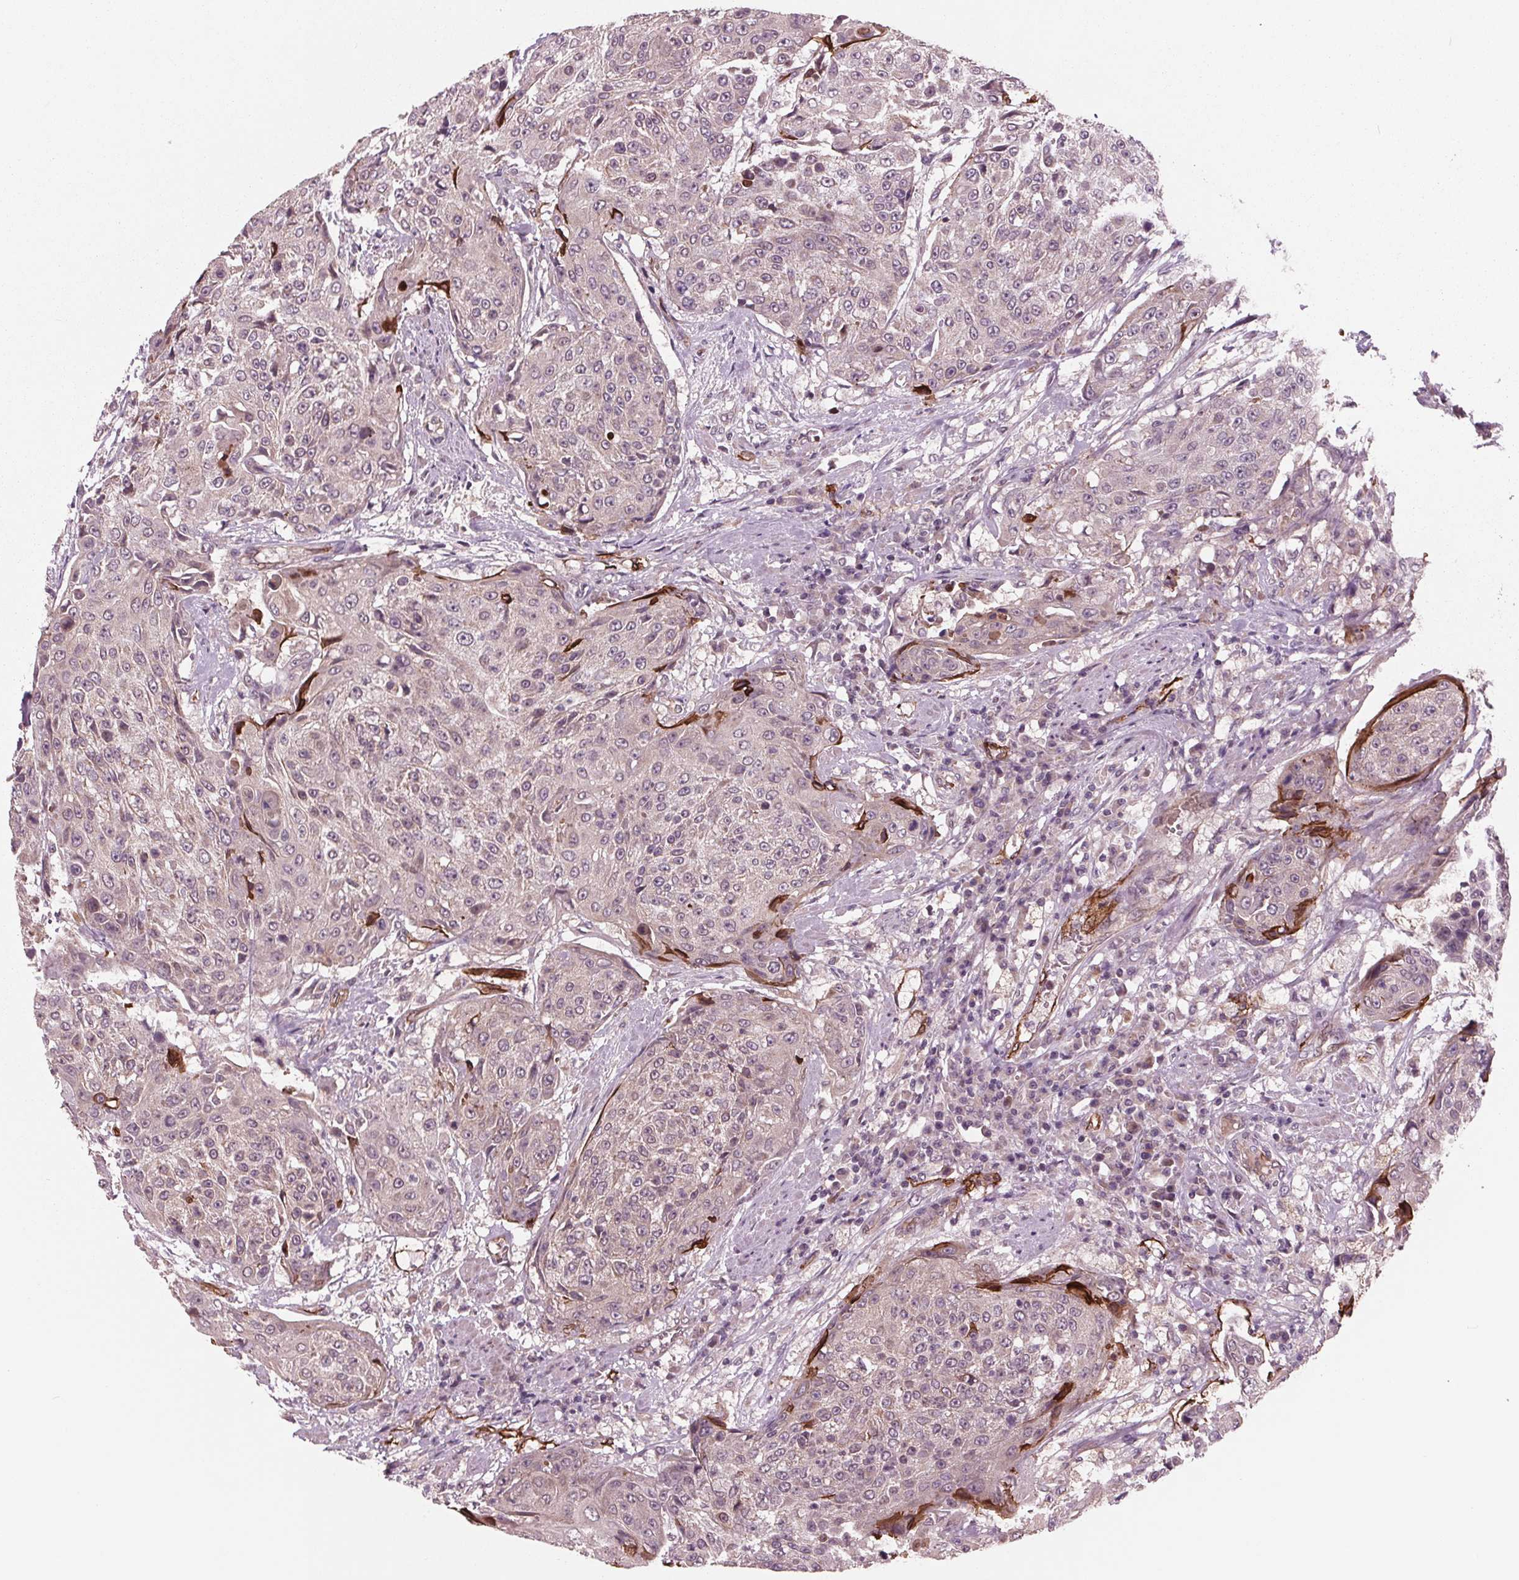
{"staining": {"intensity": "moderate", "quantity": "<25%", "location": "cytoplasmic/membranous"}, "tissue": "urothelial cancer", "cell_type": "Tumor cells", "image_type": "cancer", "snomed": [{"axis": "morphology", "description": "Urothelial carcinoma, High grade"}, {"axis": "topography", "description": "Urinary bladder"}], "caption": "This image demonstrates IHC staining of human urothelial carcinoma (high-grade), with low moderate cytoplasmic/membranous expression in about <25% of tumor cells.", "gene": "MAPK8", "patient": {"sex": "female", "age": 63}}